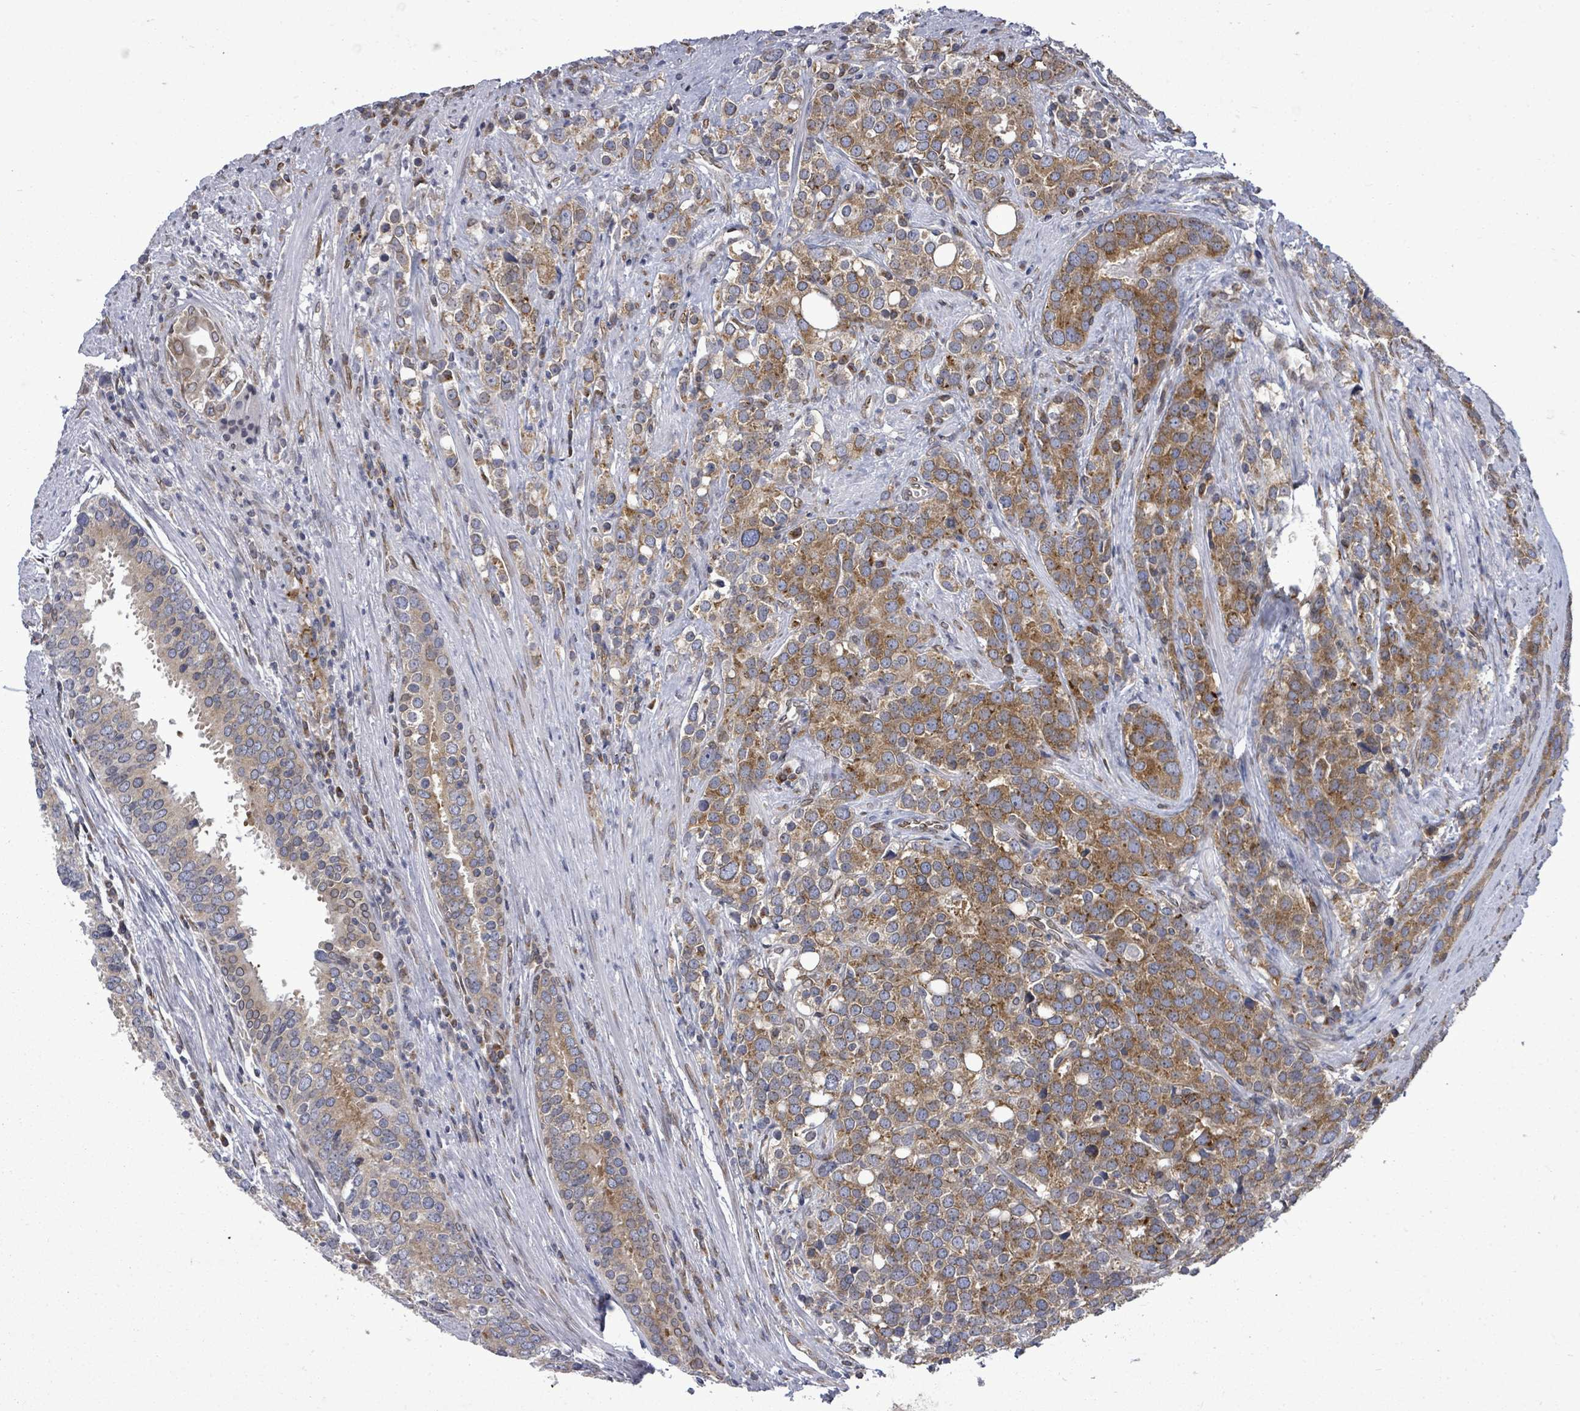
{"staining": {"intensity": "moderate", "quantity": "25%-75%", "location": "cytoplasmic/membranous"}, "tissue": "prostate cancer", "cell_type": "Tumor cells", "image_type": "cancer", "snomed": [{"axis": "morphology", "description": "Adenocarcinoma, High grade"}, {"axis": "topography", "description": "Prostate"}], "caption": "An image showing moderate cytoplasmic/membranous staining in about 25%-75% of tumor cells in high-grade adenocarcinoma (prostate), as visualized by brown immunohistochemical staining.", "gene": "ARFGAP1", "patient": {"sex": "male", "age": 71}}